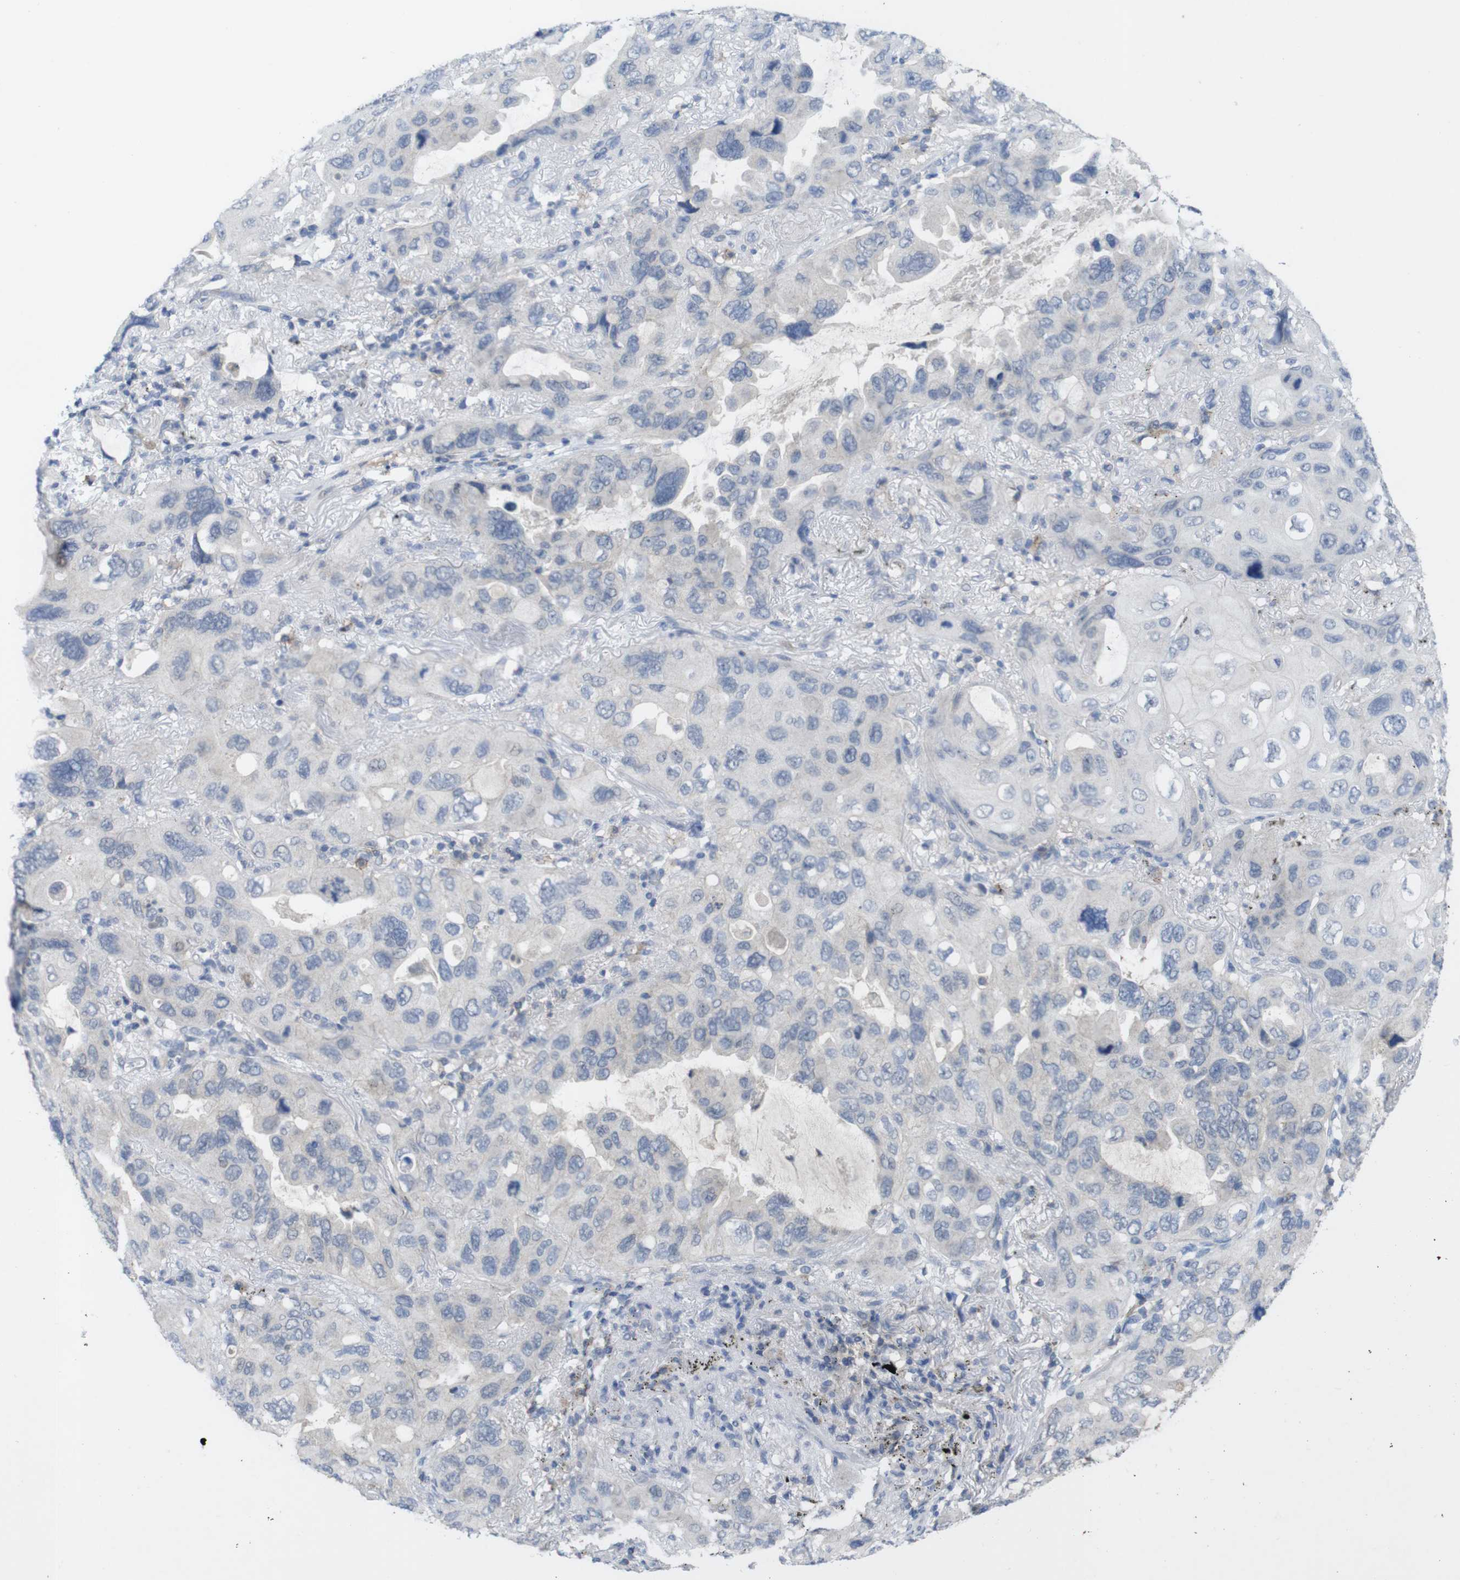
{"staining": {"intensity": "negative", "quantity": "none", "location": "none"}, "tissue": "lung cancer", "cell_type": "Tumor cells", "image_type": "cancer", "snomed": [{"axis": "morphology", "description": "Squamous cell carcinoma, NOS"}, {"axis": "topography", "description": "Lung"}], "caption": "DAB (3,3'-diaminobenzidine) immunohistochemical staining of squamous cell carcinoma (lung) exhibits no significant positivity in tumor cells.", "gene": "SLAMF7", "patient": {"sex": "female", "age": 73}}